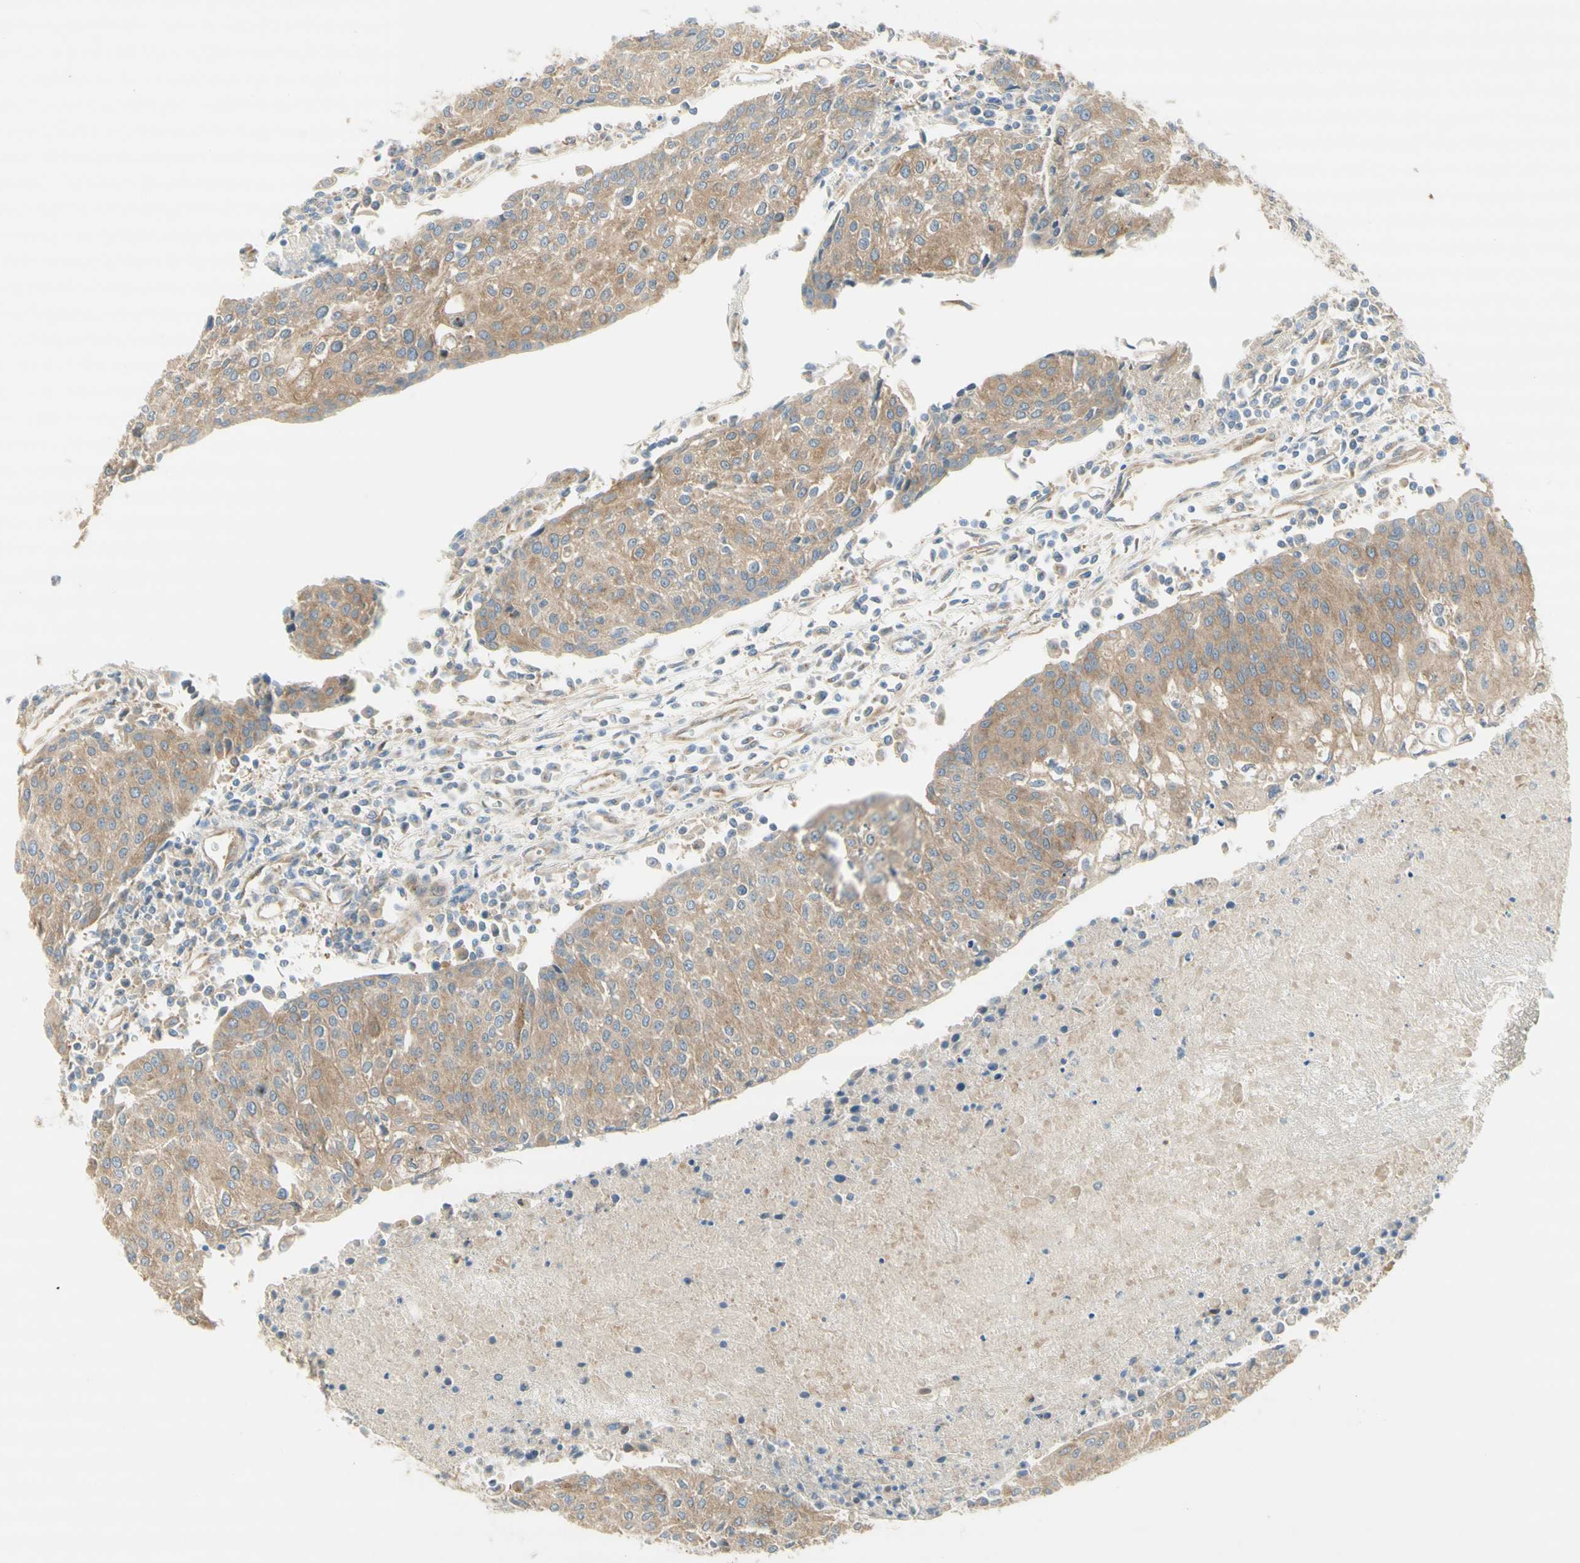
{"staining": {"intensity": "weak", "quantity": ">75%", "location": "cytoplasmic/membranous"}, "tissue": "urothelial cancer", "cell_type": "Tumor cells", "image_type": "cancer", "snomed": [{"axis": "morphology", "description": "Urothelial carcinoma, High grade"}, {"axis": "topography", "description": "Urinary bladder"}], "caption": "This is an image of immunohistochemistry (IHC) staining of urothelial cancer, which shows weak expression in the cytoplasmic/membranous of tumor cells.", "gene": "DYNC1H1", "patient": {"sex": "female", "age": 85}}